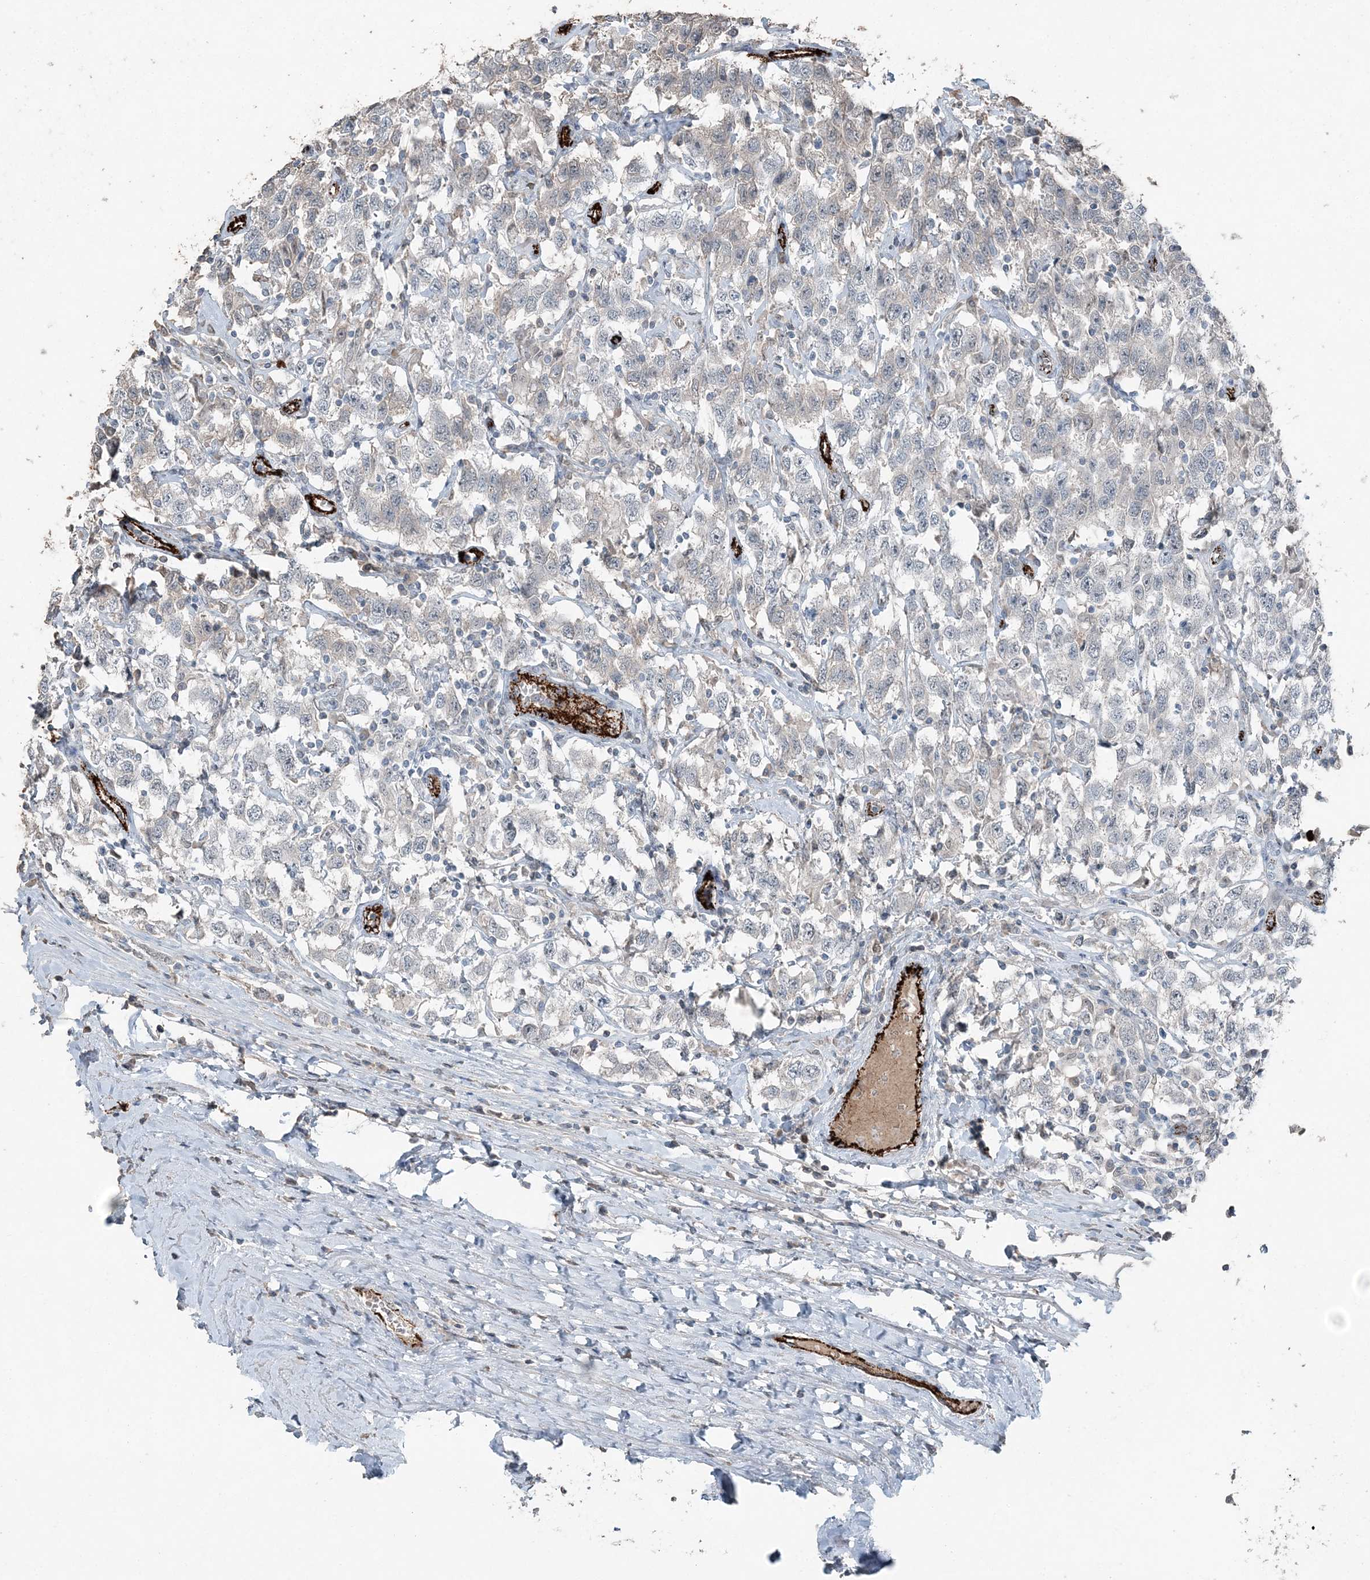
{"staining": {"intensity": "negative", "quantity": "none", "location": "none"}, "tissue": "testis cancer", "cell_type": "Tumor cells", "image_type": "cancer", "snomed": [{"axis": "morphology", "description": "Seminoma, NOS"}, {"axis": "topography", "description": "Testis"}], "caption": "Human seminoma (testis) stained for a protein using IHC demonstrates no staining in tumor cells.", "gene": "ELOVL7", "patient": {"sex": "male", "age": 41}}